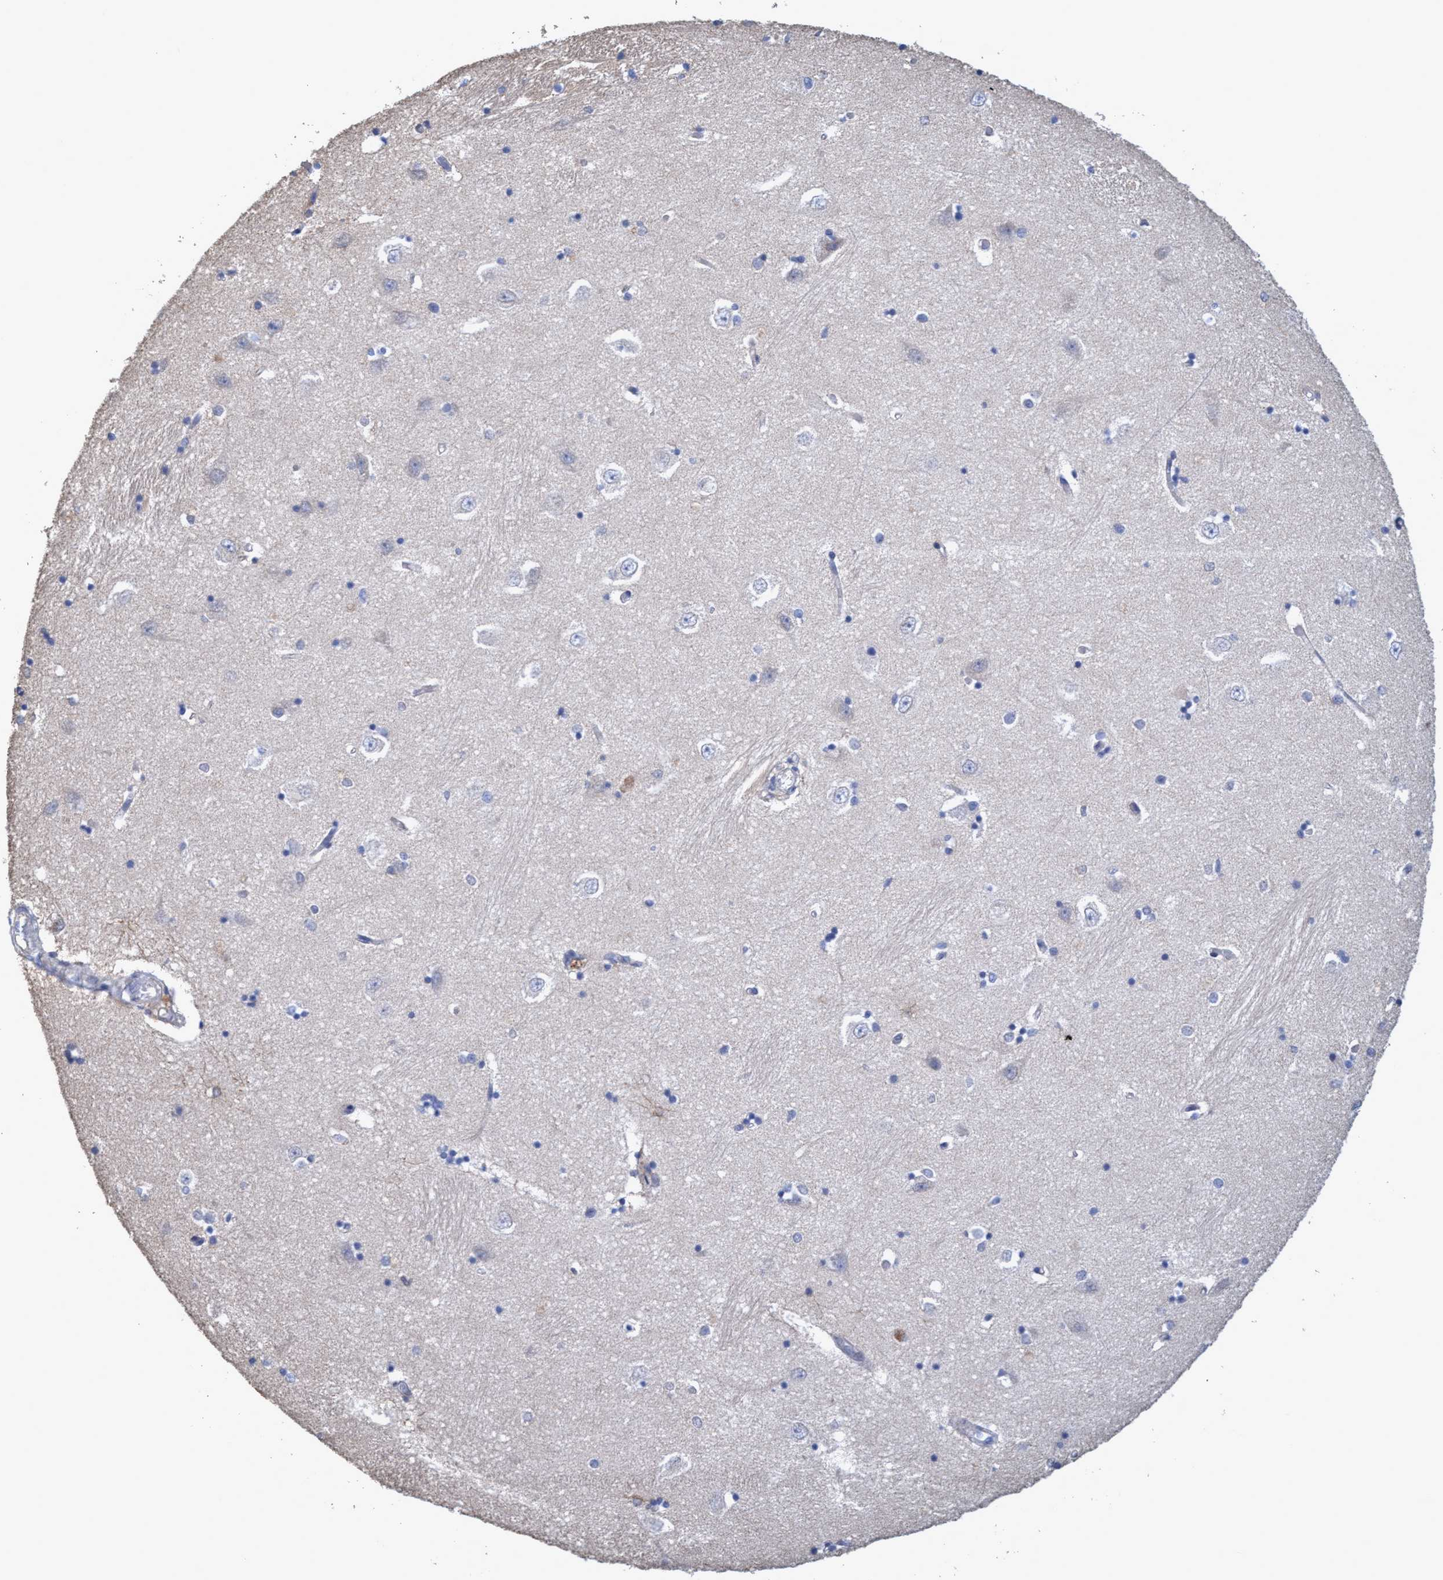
{"staining": {"intensity": "negative", "quantity": "none", "location": "none"}, "tissue": "hippocampus", "cell_type": "Glial cells", "image_type": "normal", "snomed": [{"axis": "morphology", "description": "Normal tissue, NOS"}, {"axis": "topography", "description": "Hippocampus"}], "caption": "Glial cells are negative for brown protein staining in normal hippocampus. Nuclei are stained in blue.", "gene": "BICD2", "patient": {"sex": "male", "age": 45}}